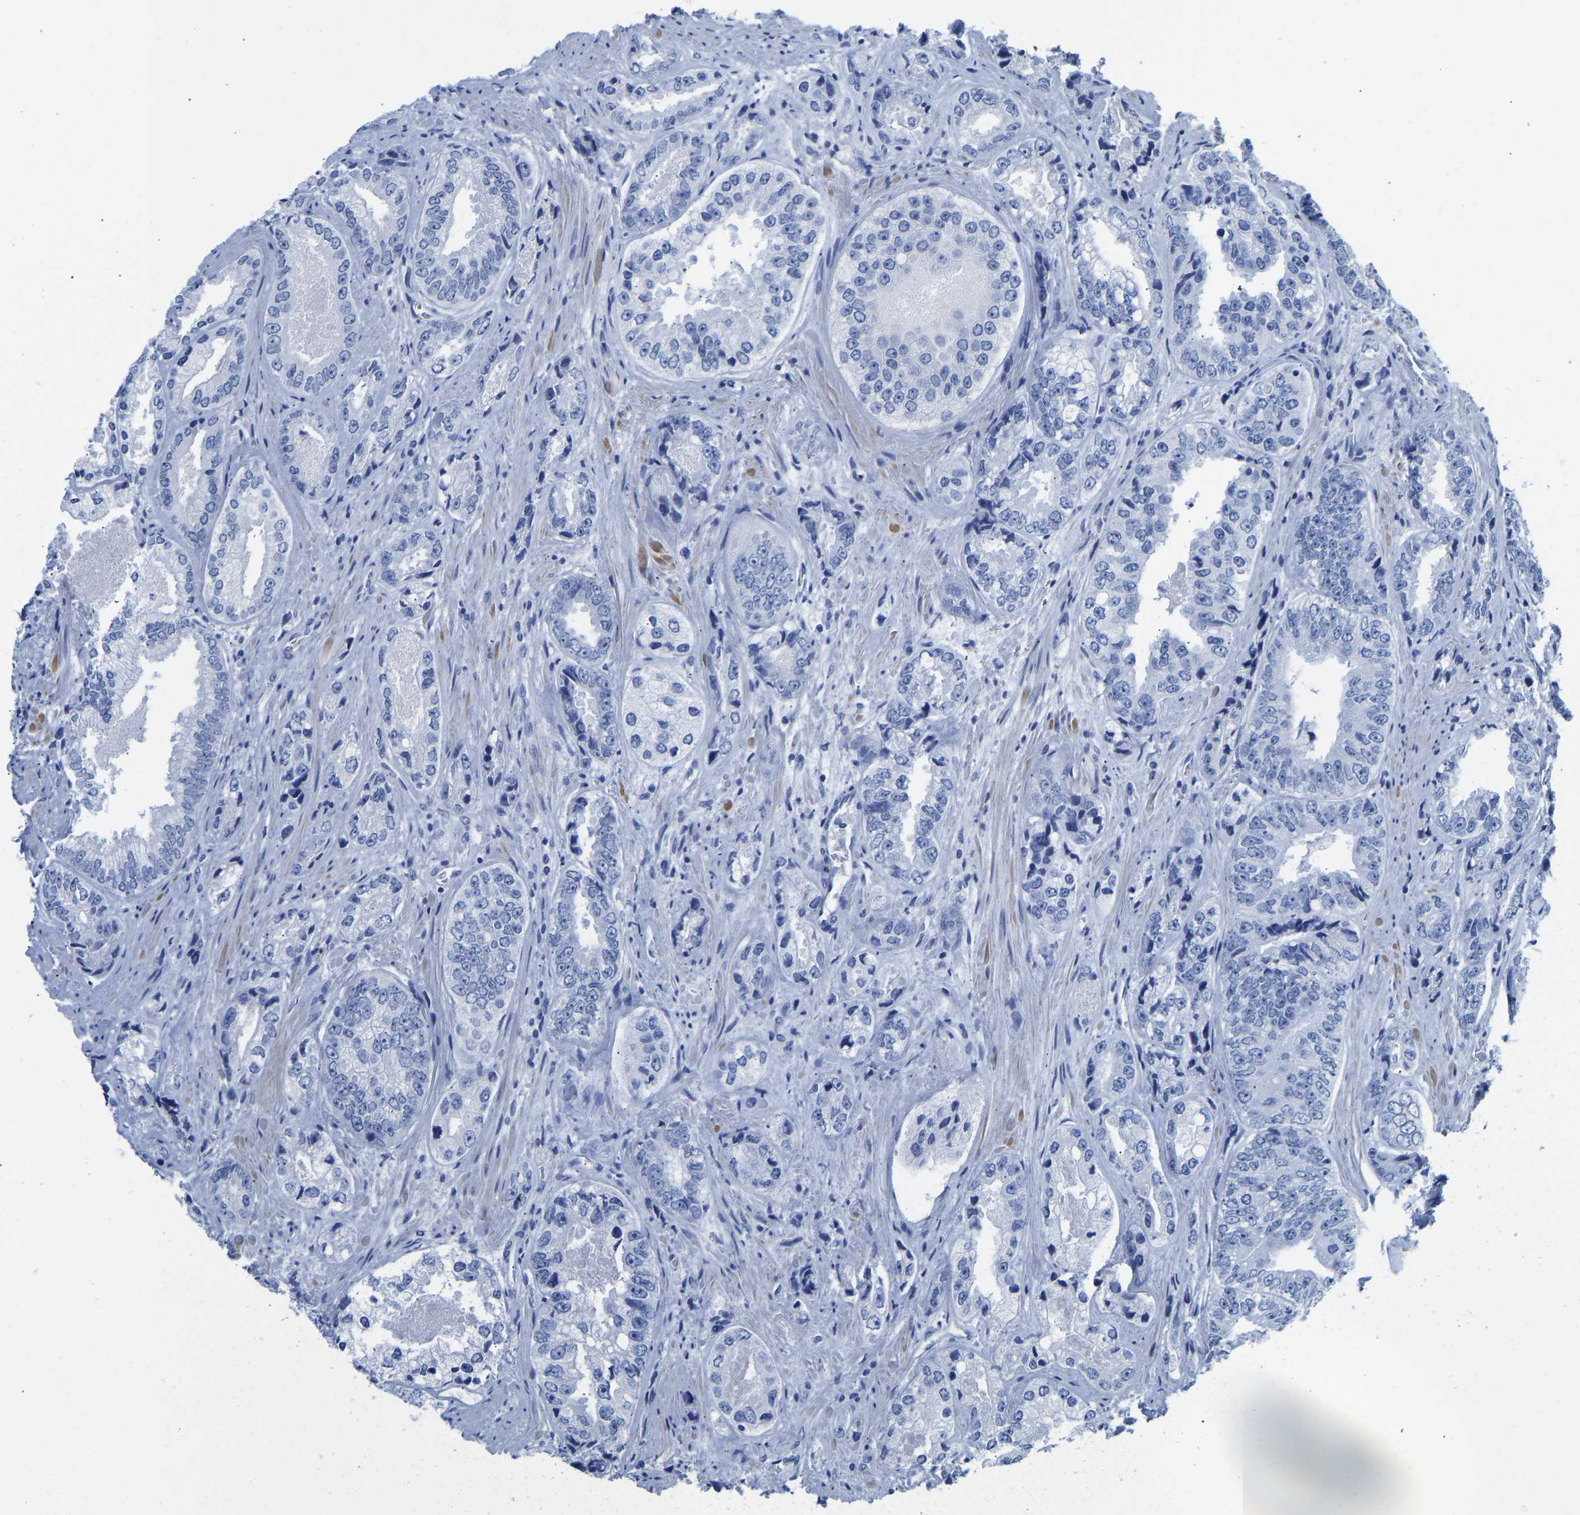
{"staining": {"intensity": "negative", "quantity": "none", "location": "none"}, "tissue": "prostate cancer", "cell_type": "Tumor cells", "image_type": "cancer", "snomed": [{"axis": "morphology", "description": "Adenocarcinoma, High grade"}, {"axis": "topography", "description": "Prostate"}], "caption": "Immunohistochemistry (IHC) photomicrograph of prostate cancer (adenocarcinoma (high-grade)) stained for a protein (brown), which reveals no expression in tumor cells. The staining was performed using DAB to visualize the protein expression in brown, while the nuclei were stained in blue with hematoxylin (Magnification: 20x).", "gene": "NKAIN3", "patient": {"sex": "male", "age": 61}}